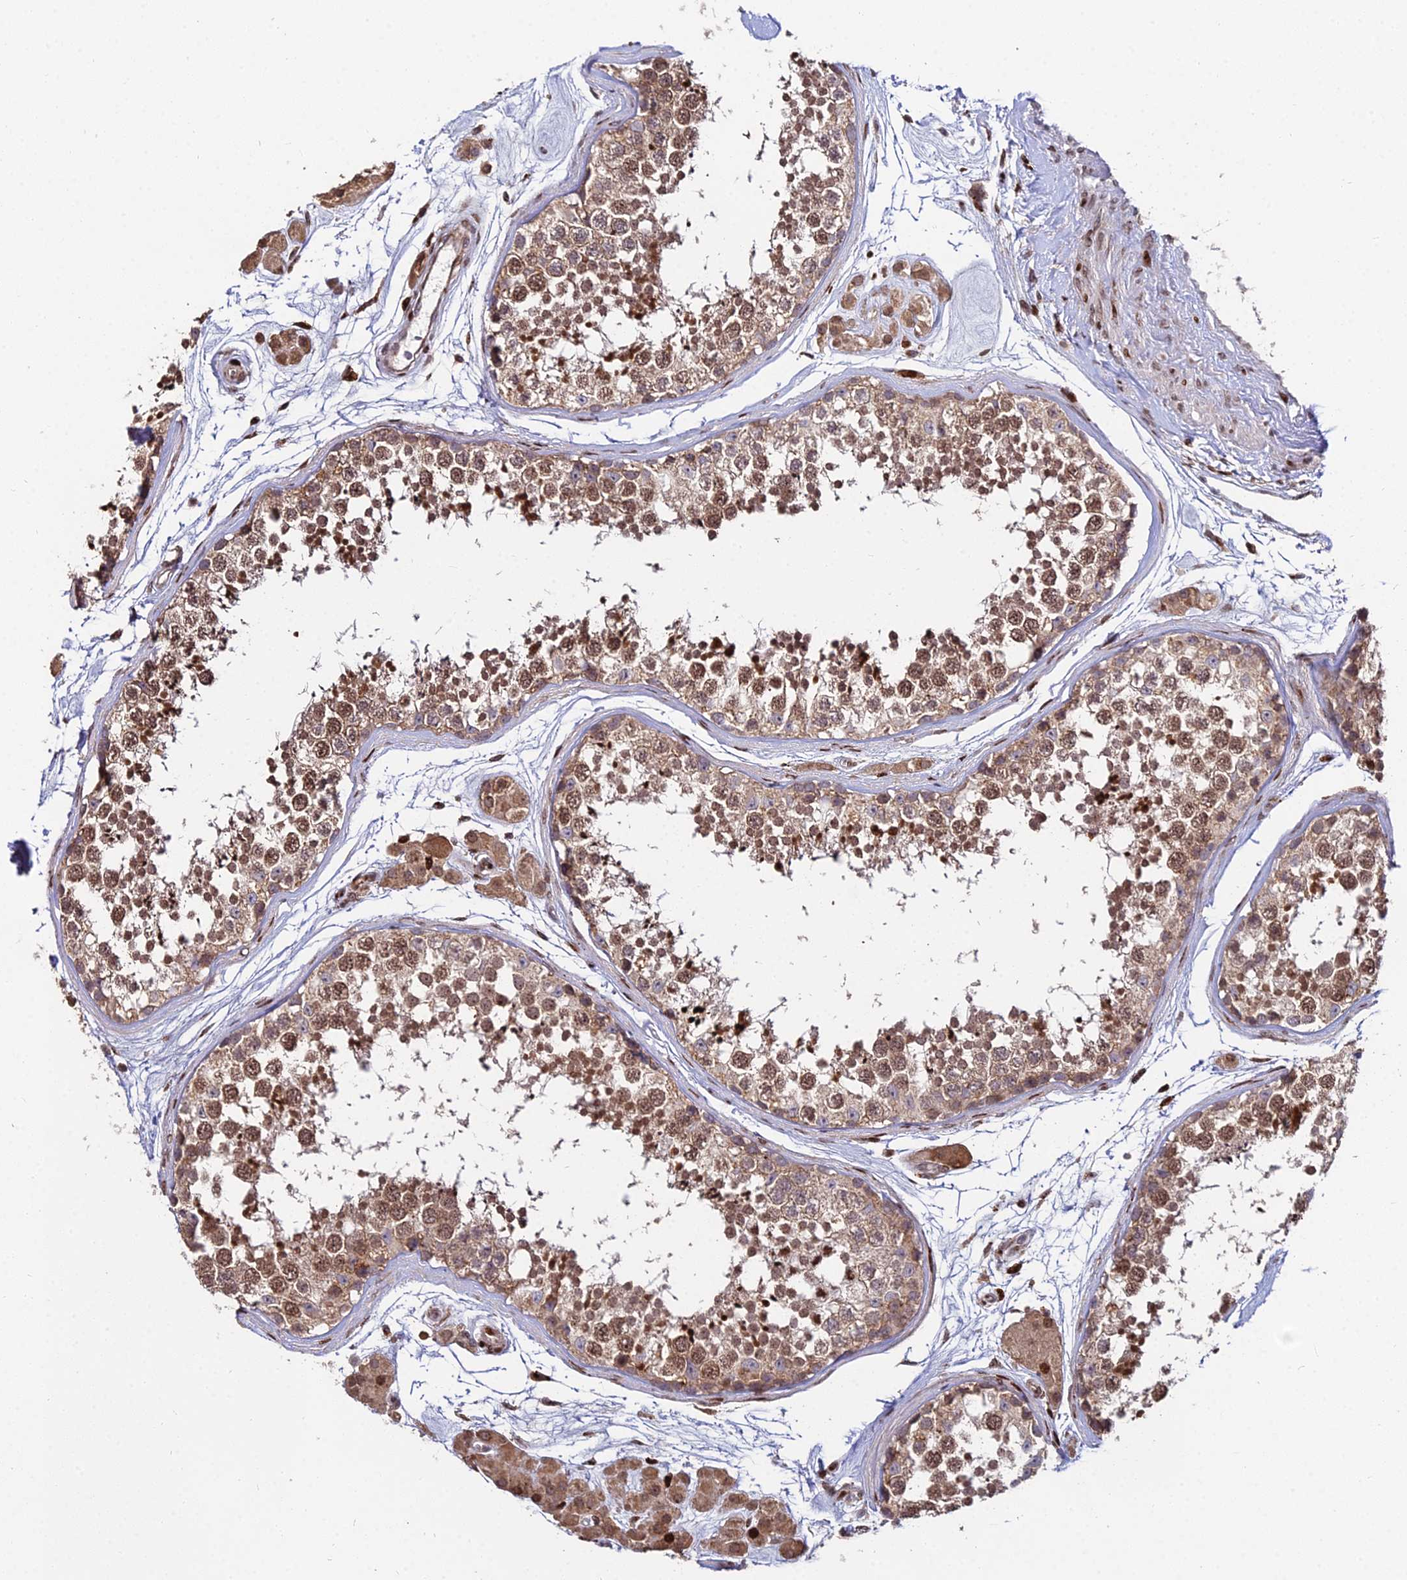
{"staining": {"intensity": "moderate", "quantity": ">75%", "location": "cytoplasmic/membranous,nuclear"}, "tissue": "testis", "cell_type": "Cells in seminiferous ducts", "image_type": "normal", "snomed": [{"axis": "morphology", "description": "Normal tissue, NOS"}, {"axis": "topography", "description": "Testis"}], "caption": "Immunohistochemistry of normal human testis demonstrates medium levels of moderate cytoplasmic/membranous,nuclear expression in about >75% of cells in seminiferous ducts. (Stains: DAB (3,3'-diaminobenzidine) in brown, nuclei in blue, Microscopy: brightfield microscopy at high magnification).", "gene": "RBMS2", "patient": {"sex": "male", "age": 56}}